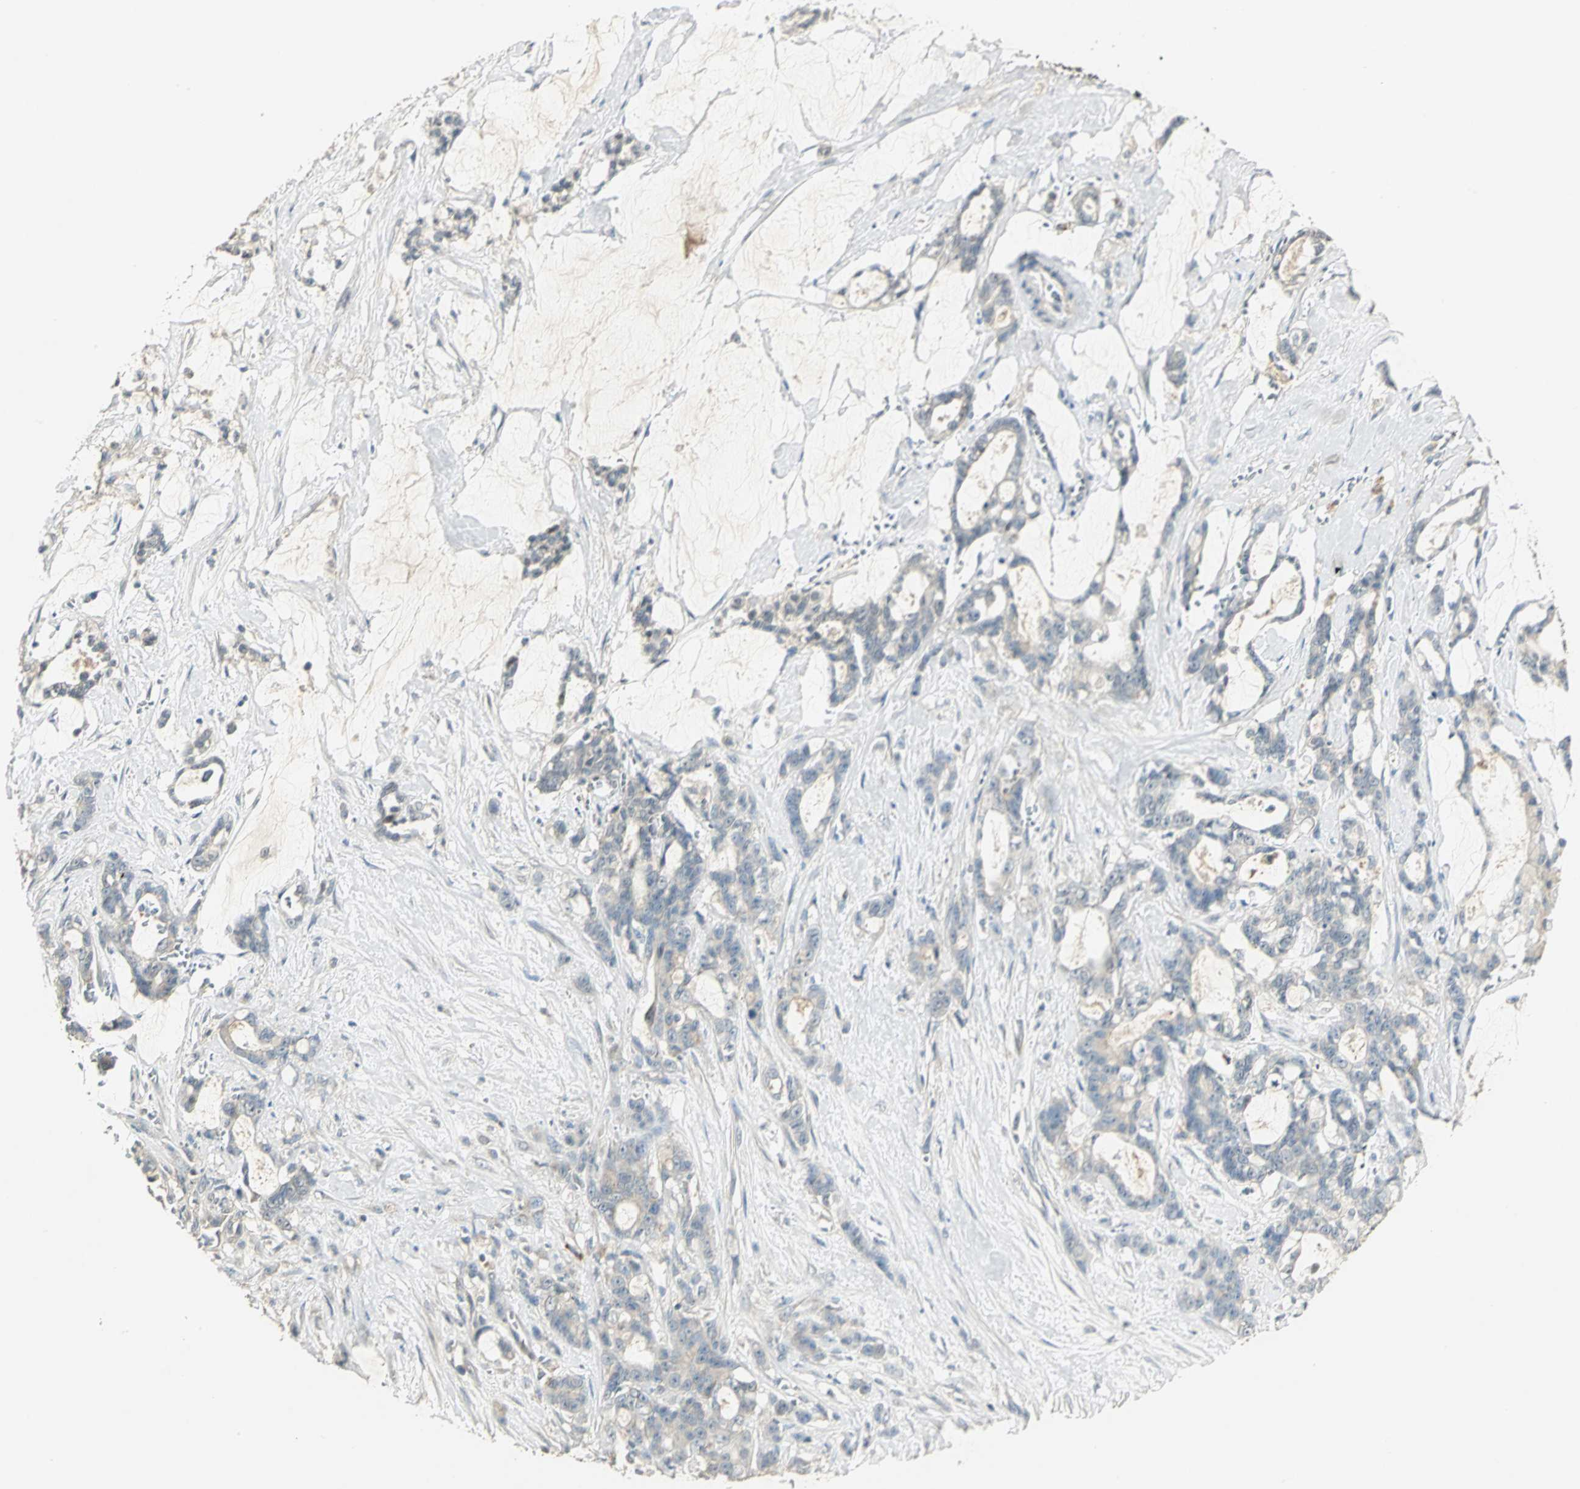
{"staining": {"intensity": "negative", "quantity": "none", "location": "none"}, "tissue": "pancreatic cancer", "cell_type": "Tumor cells", "image_type": "cancer", "snomed": [{"axis": "morphology", "description": "Adenocarcinoma, NOS"}, {"axis": "topography", "description": "Pancreas"}], "caption": "There is no significant expression in tumor cells of adenocarcinoma (pancreatic).", "gene": "PROC", "patient": {"sex": "female", "age": 73}}